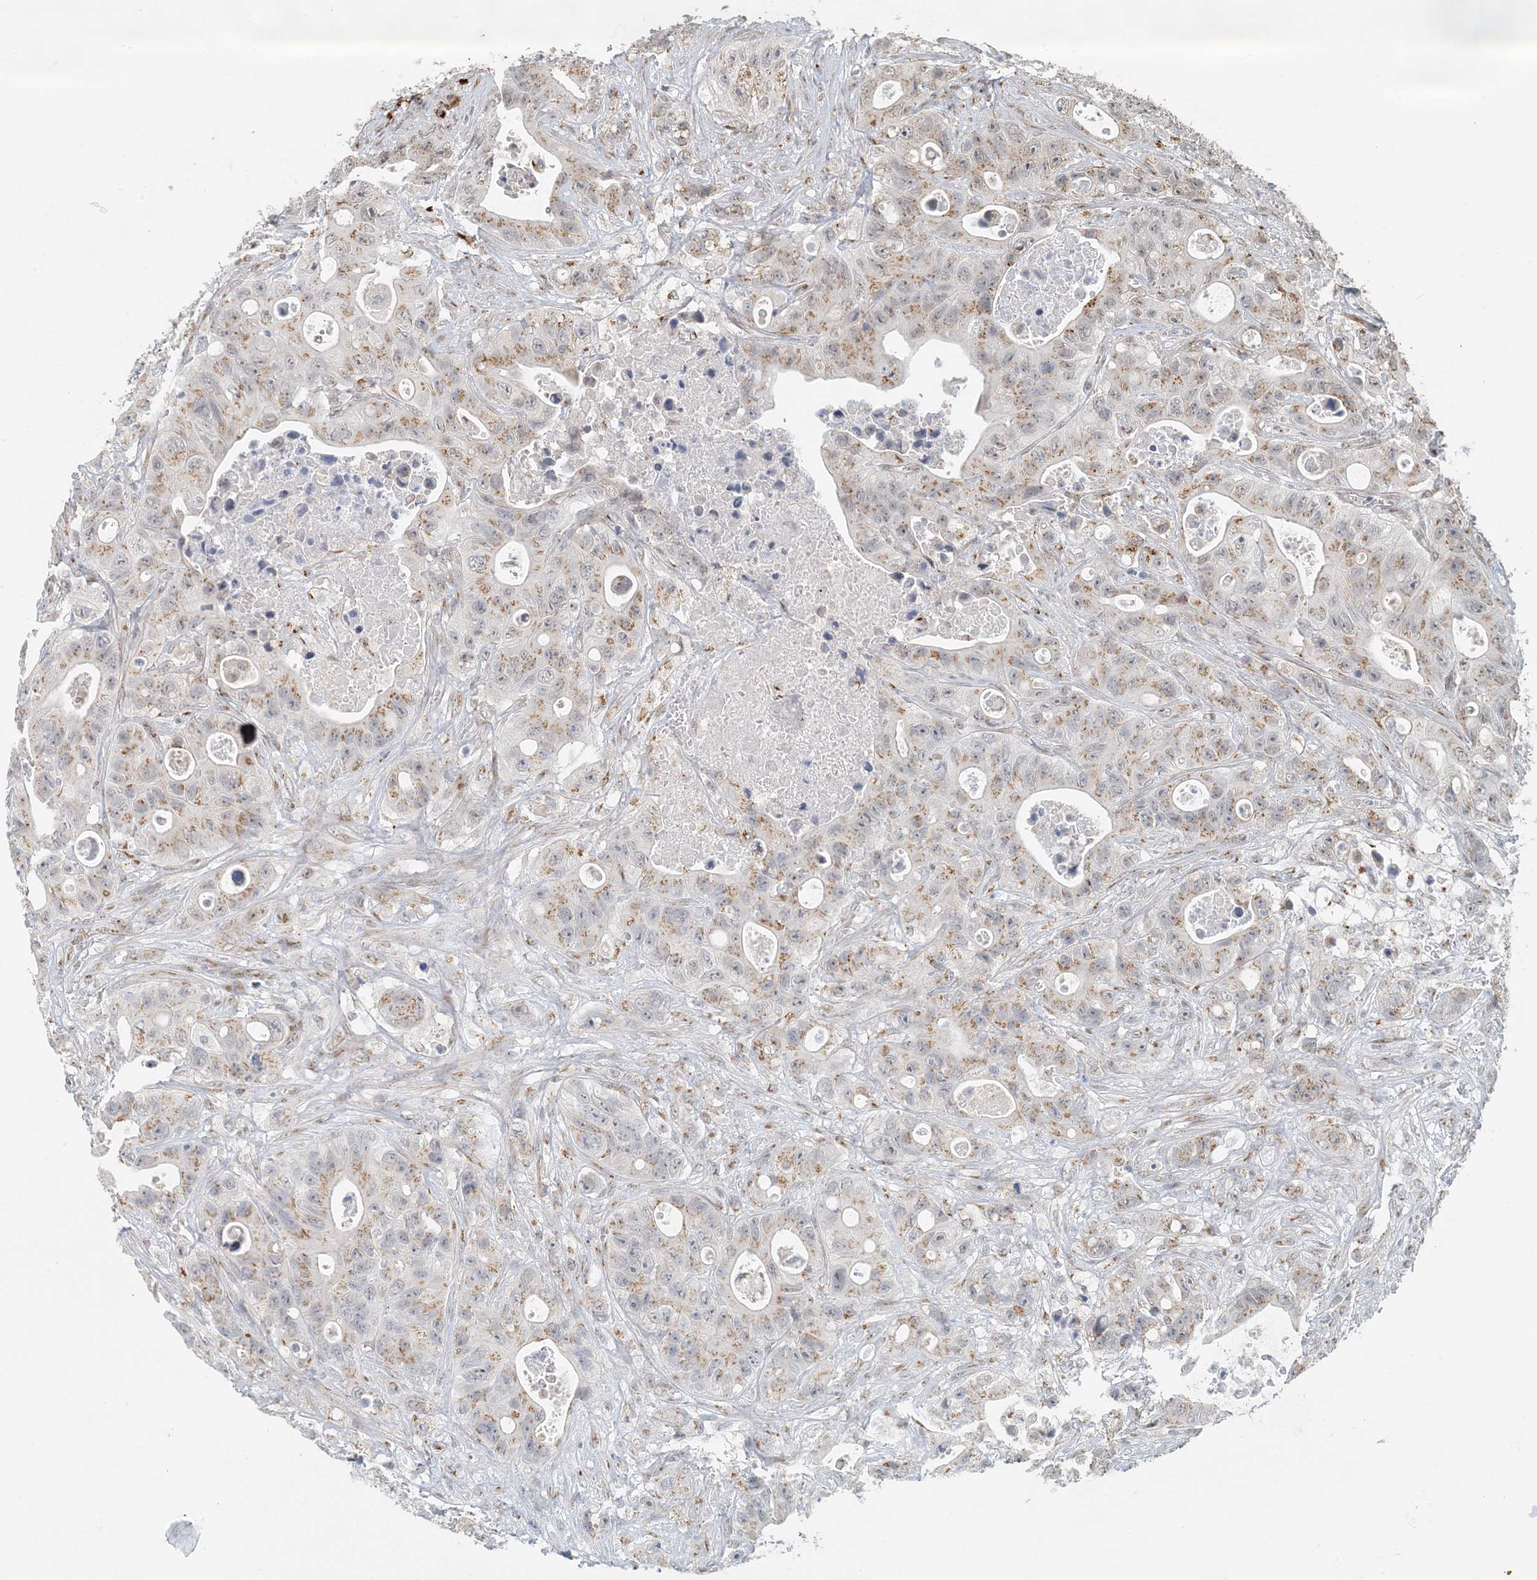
{"staining": {"intensity": "moderate", "quantity": "25%-75%", "location": "cytoplasmic/membranous"}, "tissue": "colorectal cancer", "cell_type": "Tumor cells", "image_type": "cancer", "snomed": [{"axis": "morphology", "description": "Adenocarcinoma, NOS"}, {"axis": "topography", "description": "Colon"}], "caption": "A brown stain labels moderate cytoplasmic/membranous expression of a protein in human adenocarcinoma (colorectal) tumor cells. Using DAB (3,3'-diaminobenzidine) (brown) and hematoxylin (blue) stains, captured at high magnification using brightfield microscopy.", "gene": "ZCCHC4", "patient": {"sex": "female", "age": 46}}